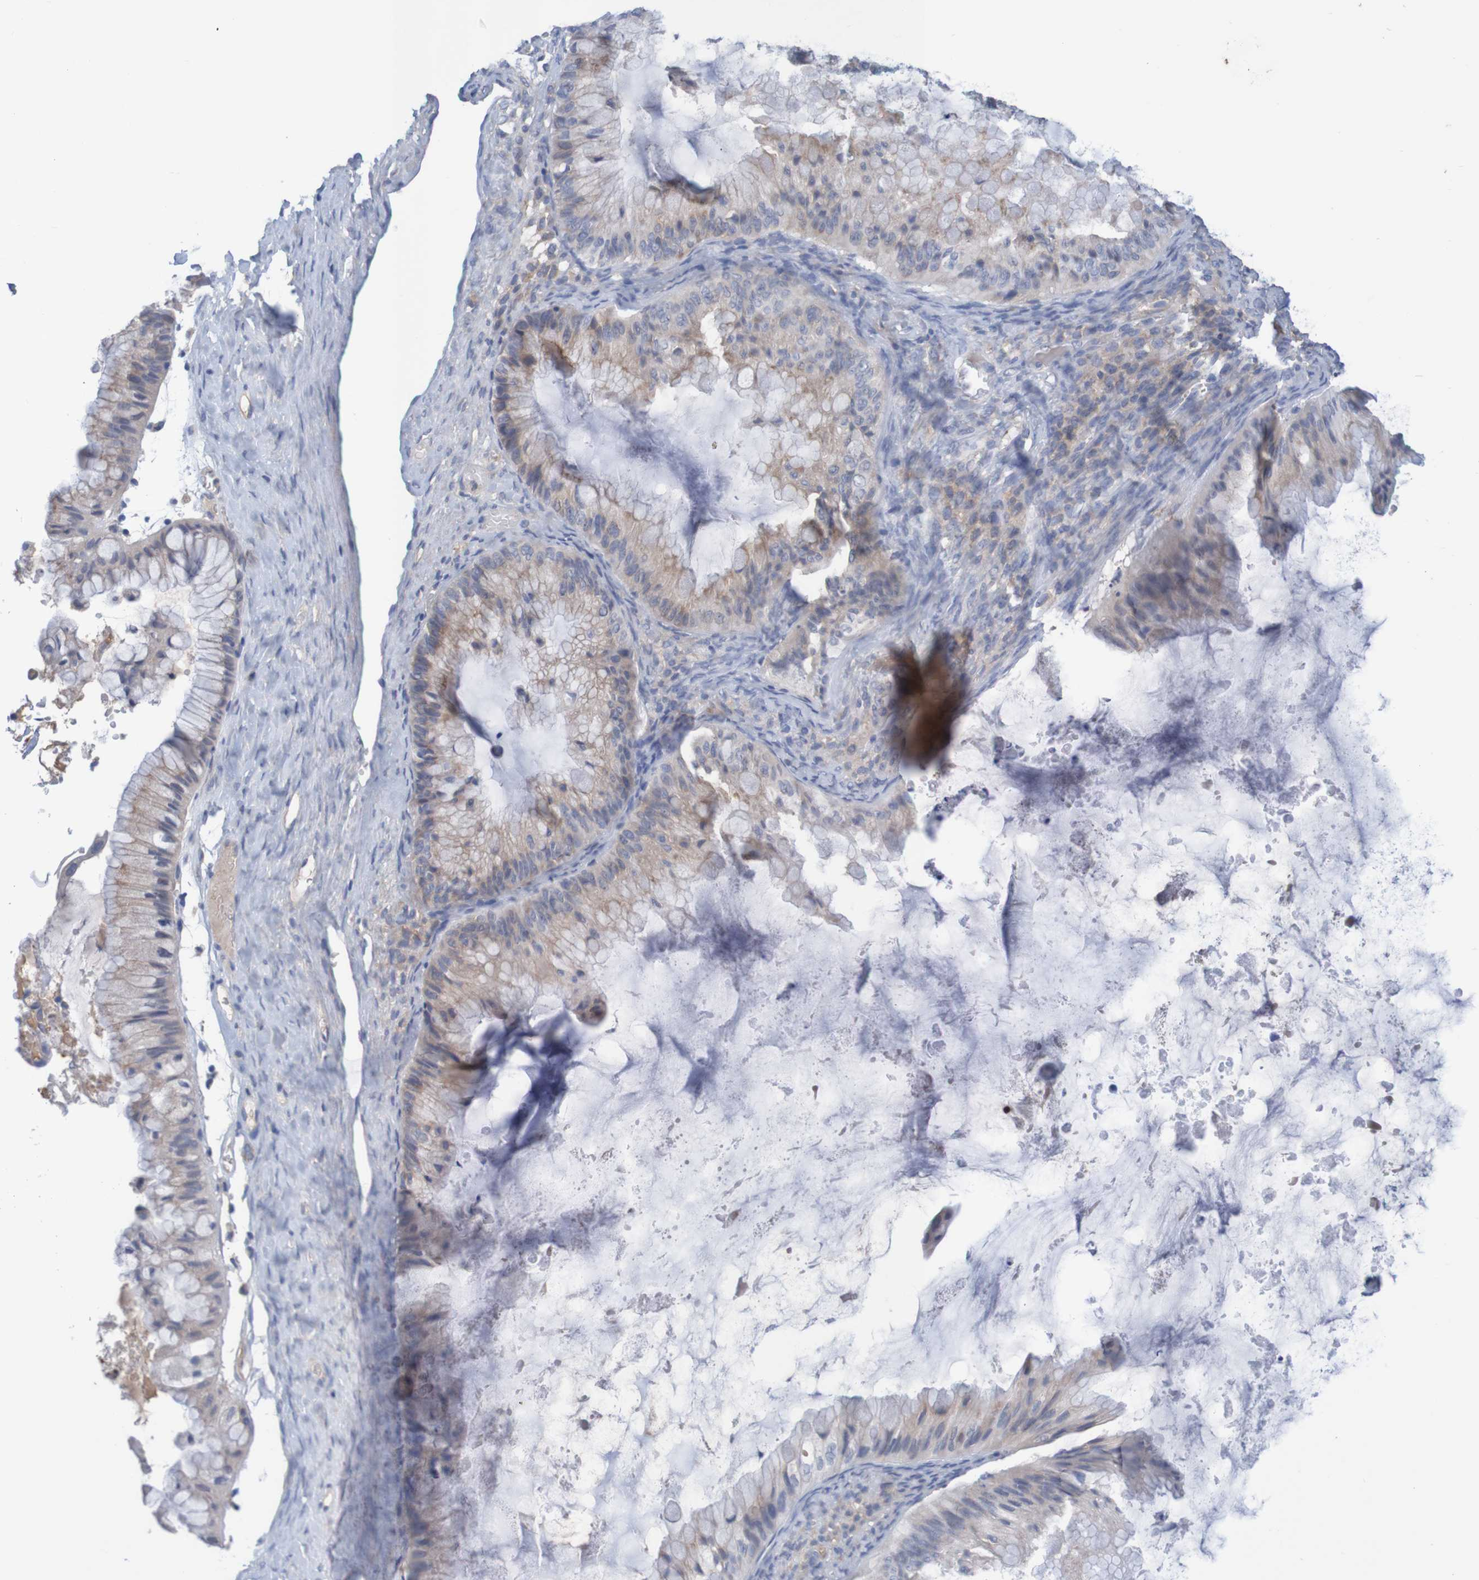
{"staining": {"intensity": "weak", "quantity": ">75%", "location": "cytoplasmic/membranous"}, "tissue": "ovarian cancer", "cell_type": "Tumor cells", "image_type": "cancer", "snomed": [{"axis": "morphology", "description": "Cystadenocarcinoma, mucinous, NOS"}, {"axis": "topography", "description": "Ovary"}], "caption": "Immunohistochemical staining of human ovarian cancer exhibits low levels of weak cytoplasmic/membranous protein staining in approximately >75% of tumor cells.", "gene": "LTA", "patient": {"sex": "female", "age": 61}}